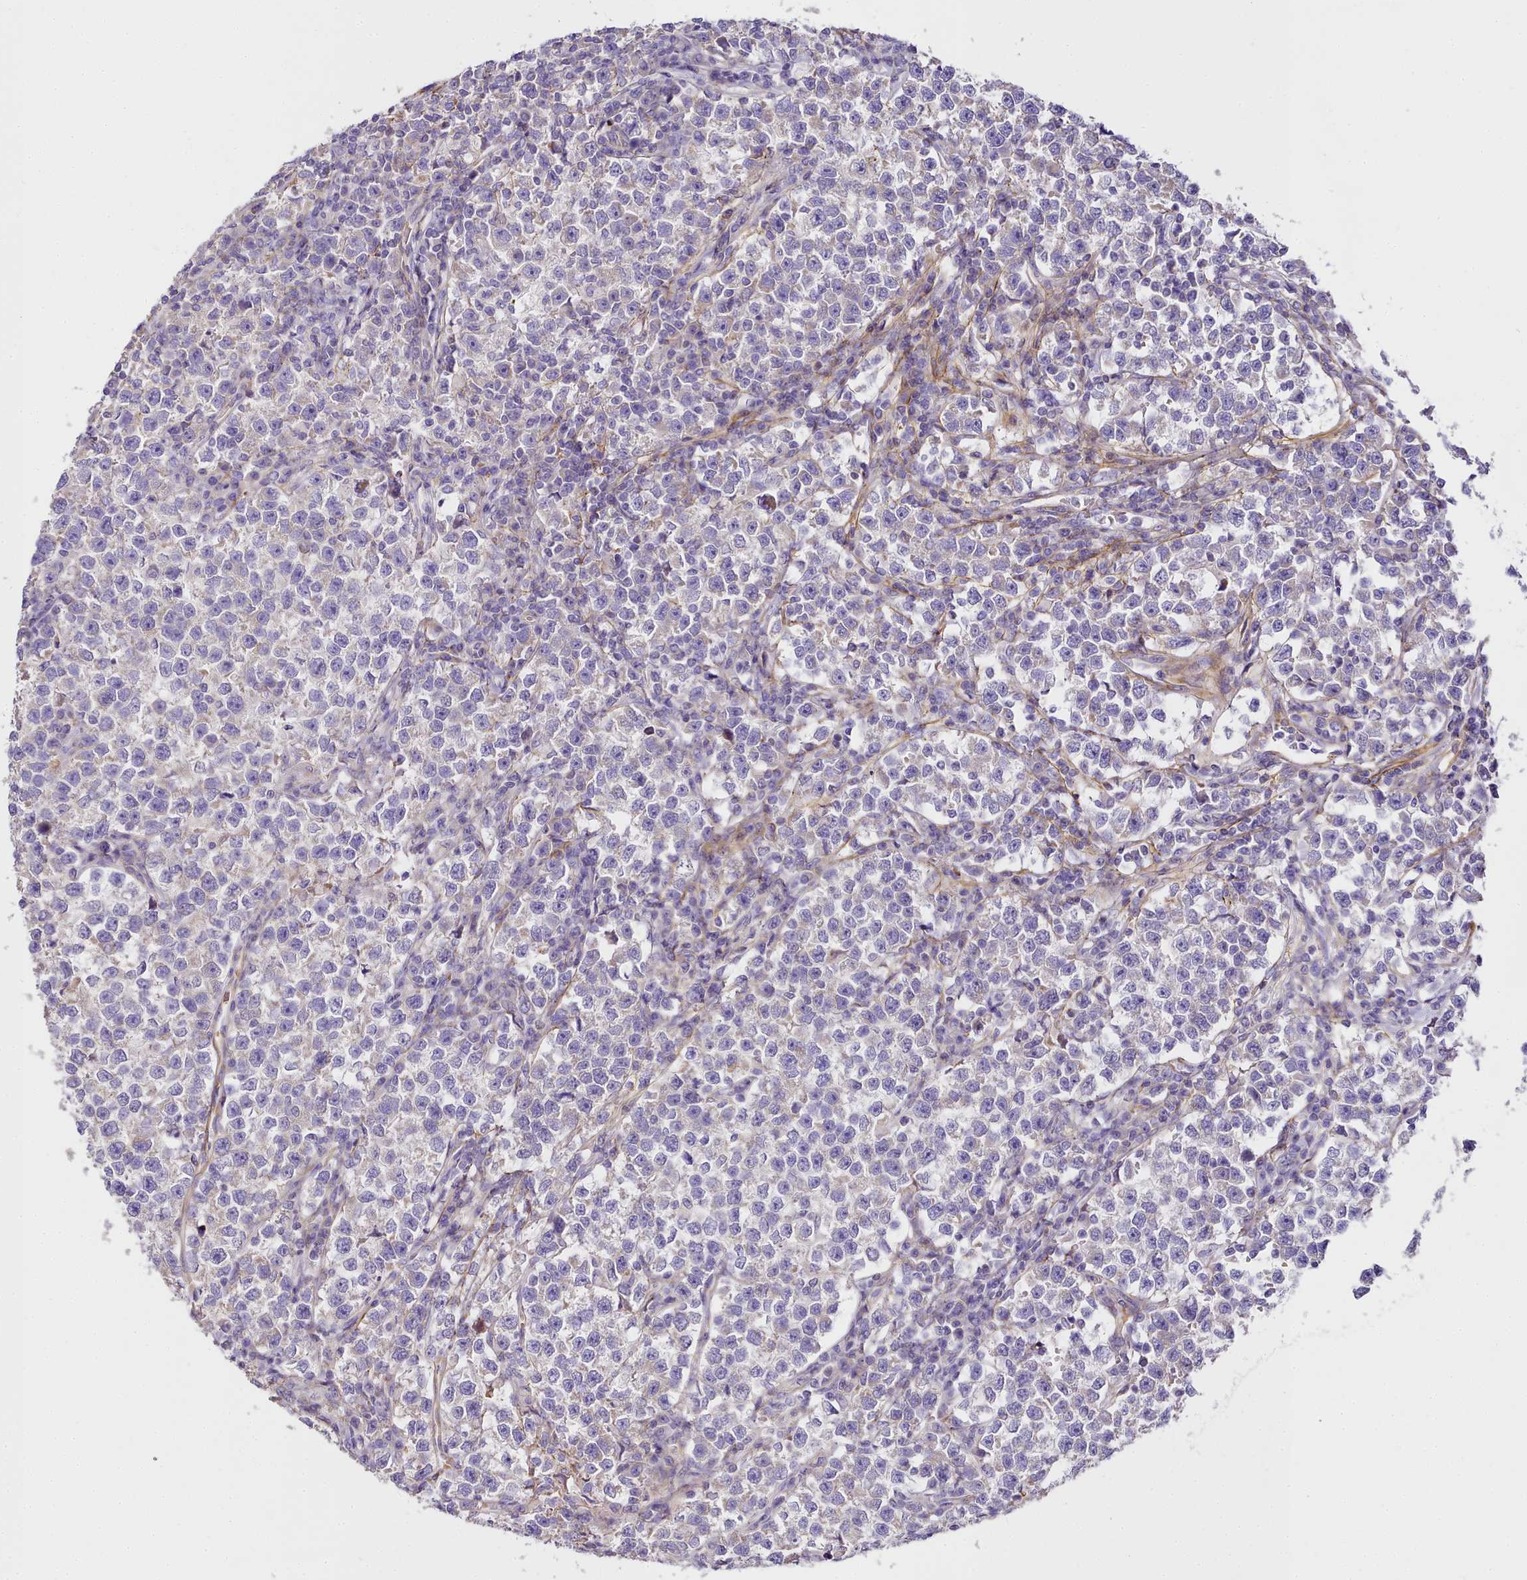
{"staining": {"intensity": "negative", "quantity": "none", "location": "none"}, "tissue": "testis cancer", "cell_type": "Tumor cells", "image_type": "cancer", "snomed": [{"axis": "morphology", "description": "Normal tissue, NOS"}, {"axis": "morphology", "description": "Seminoma, NOS"}, {"axis": "topography", "description": "Testis"}], "caption": "Immunohistochemical staining of seminoma (testis) shows no significant positivity in tumor cells.", "gene": "NBPF1", "patient": {"sex": "male", "age": 43}}